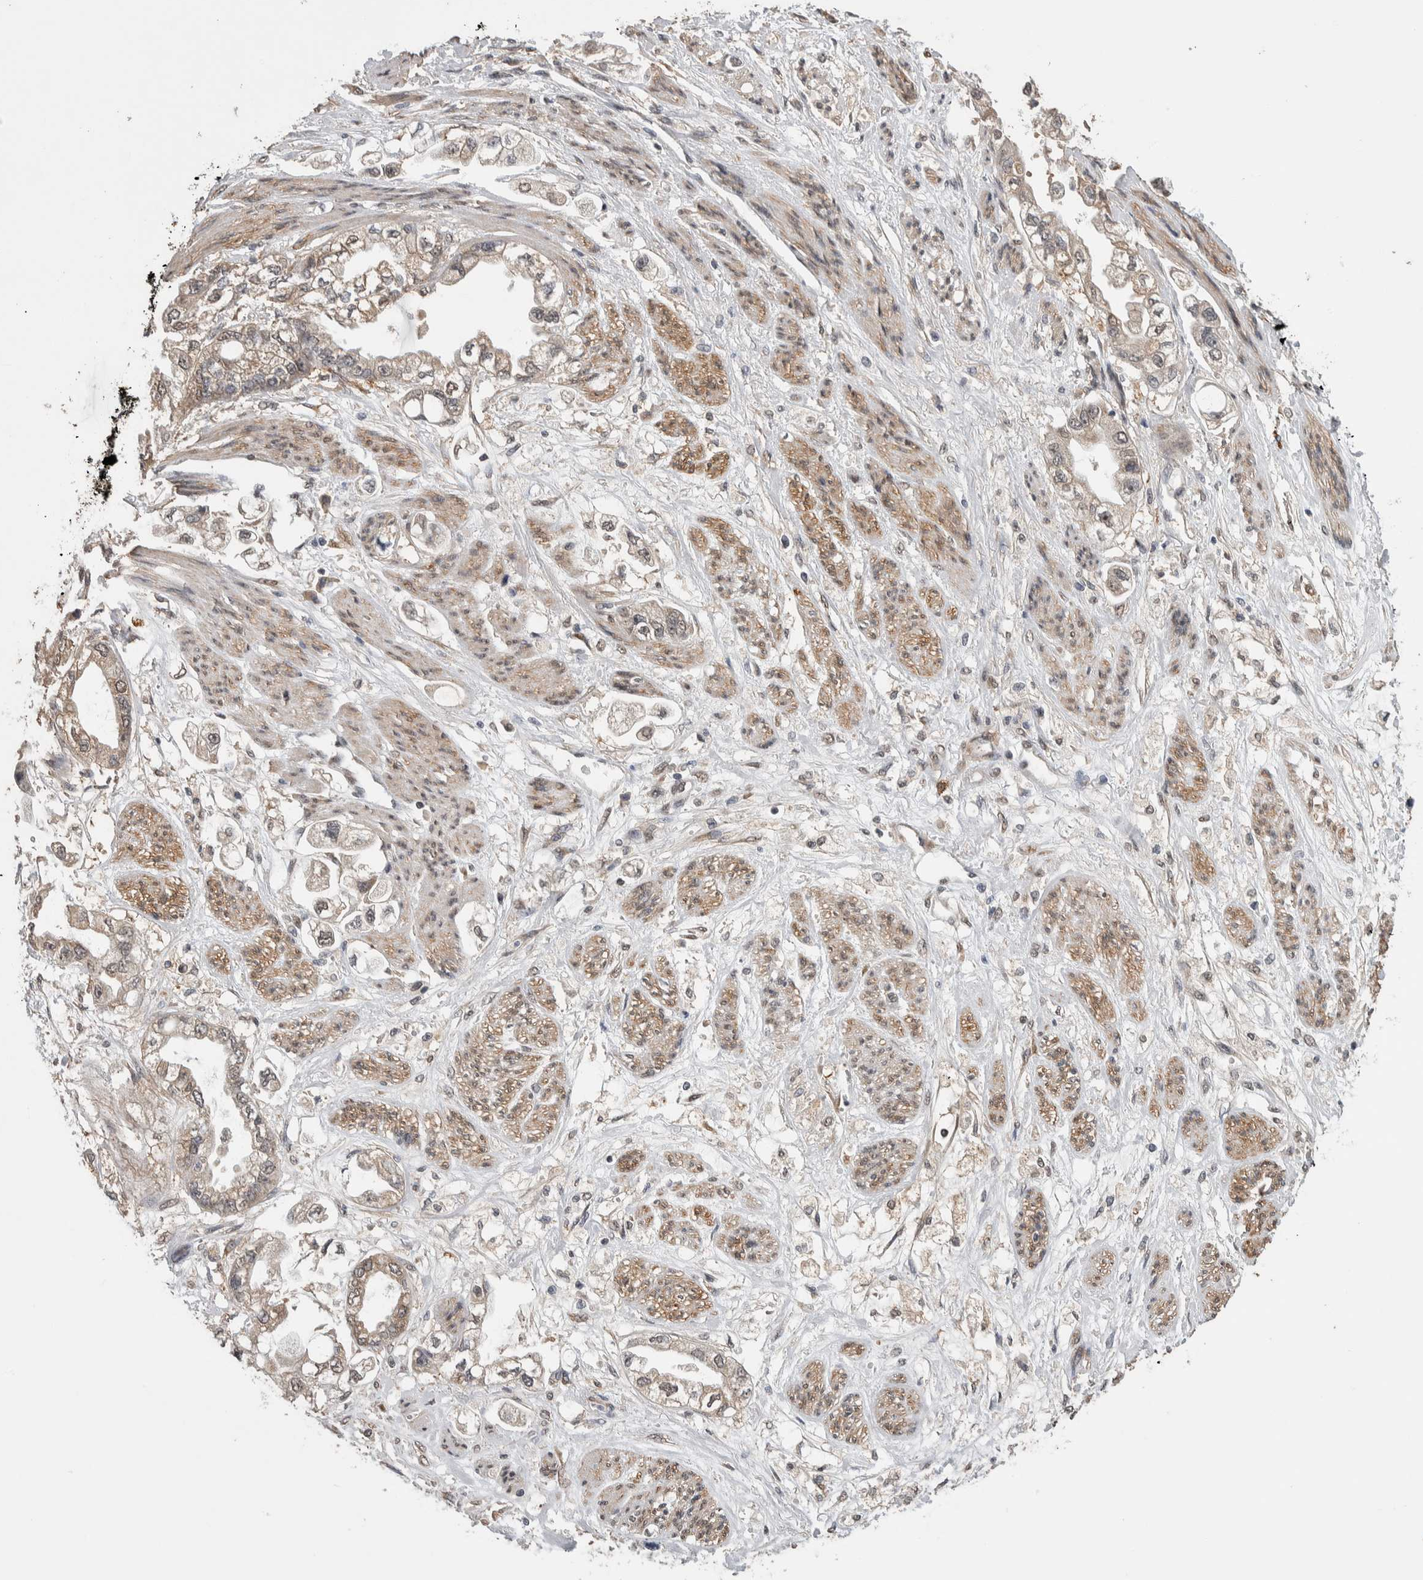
{"staining": {"intensity": "weak", "quantity": "<25%", "location": "cytoplasmic/membranous"}, "tissue": "stomach cancer", "cell_type": "Tumor cells", "image_type": "cancer", "snomed": [{"axis": "morphology", "description": "Adenocarcinoma, NOS"}, {"axis": "topography", "description": "Stomach"}], "caption": "The photomicrograph exhibits no staining of tumor cells in stomach cancer (adenocarcinoma). Brightfield microscopy of immunohistochemistry (IHC) stained with DAB (3,3'-diaminobenzidine) (brown) and hematoxylin (blue), captured at high magnification.", "gene": "DVL2", "patient": {"sex": "male", "age": 62}}